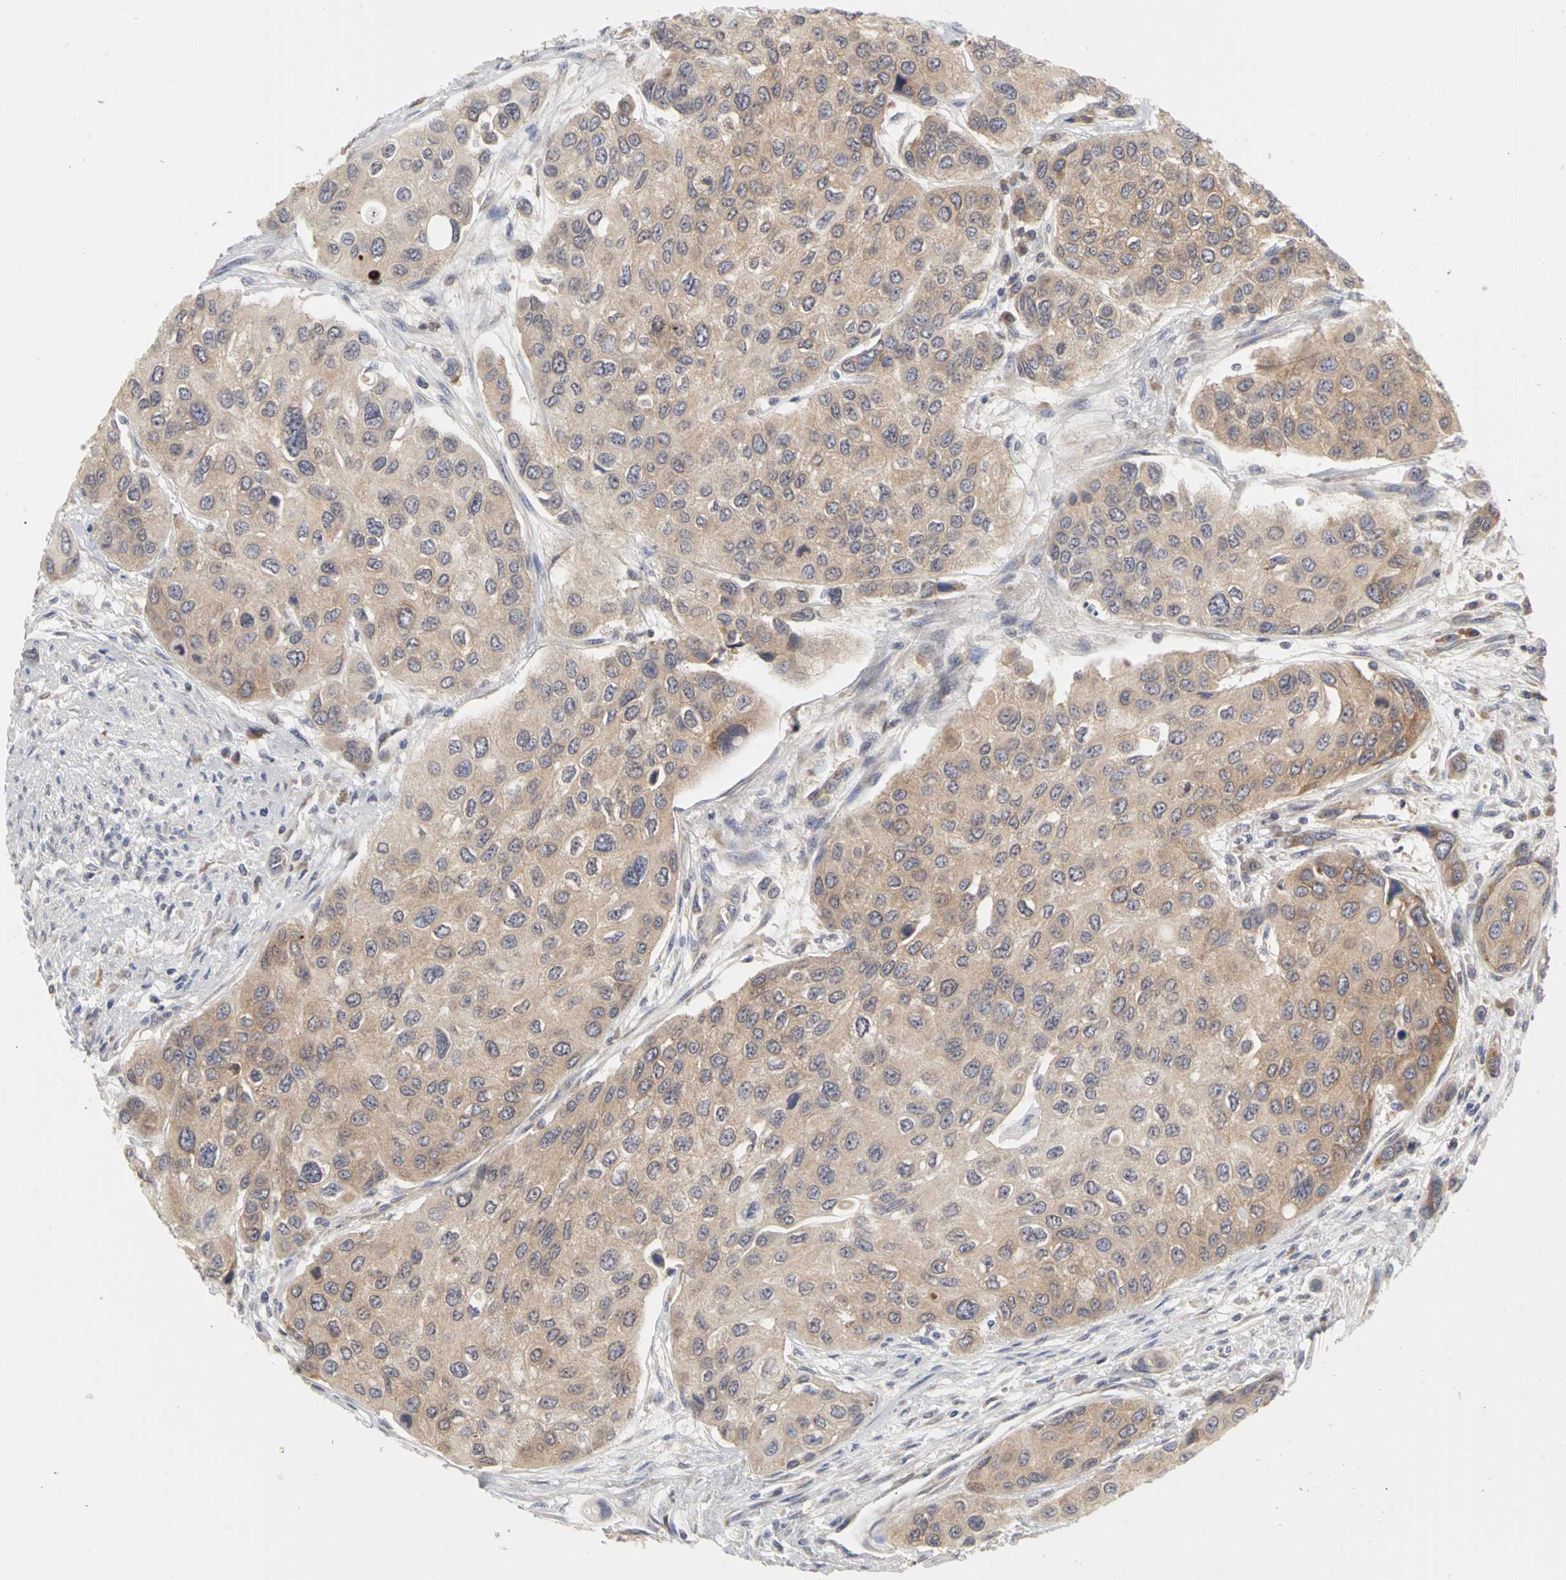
{"staining": {"intensity": "weak", "quantity": ">75%", "location": "cytoplasmic/membranous"}, "tissue": "urothelial cancer", "cell_type": "Tumor cells", "image_type": "cancer", "snomed": [{"axis": "morphology", "description": "Urothelial carcinoma, High grade"}, {"axis": "topography", "description": "Urinary bladder"}], "caption": "Weak cytoplasmic/membranous expression for a protein is present in approximately >75% of tumor cells of high-grade urothelial carcinoma using immunohistochemistry.", "gene": "IRAK1", "patient": {"sex": "female", "age": 56}}